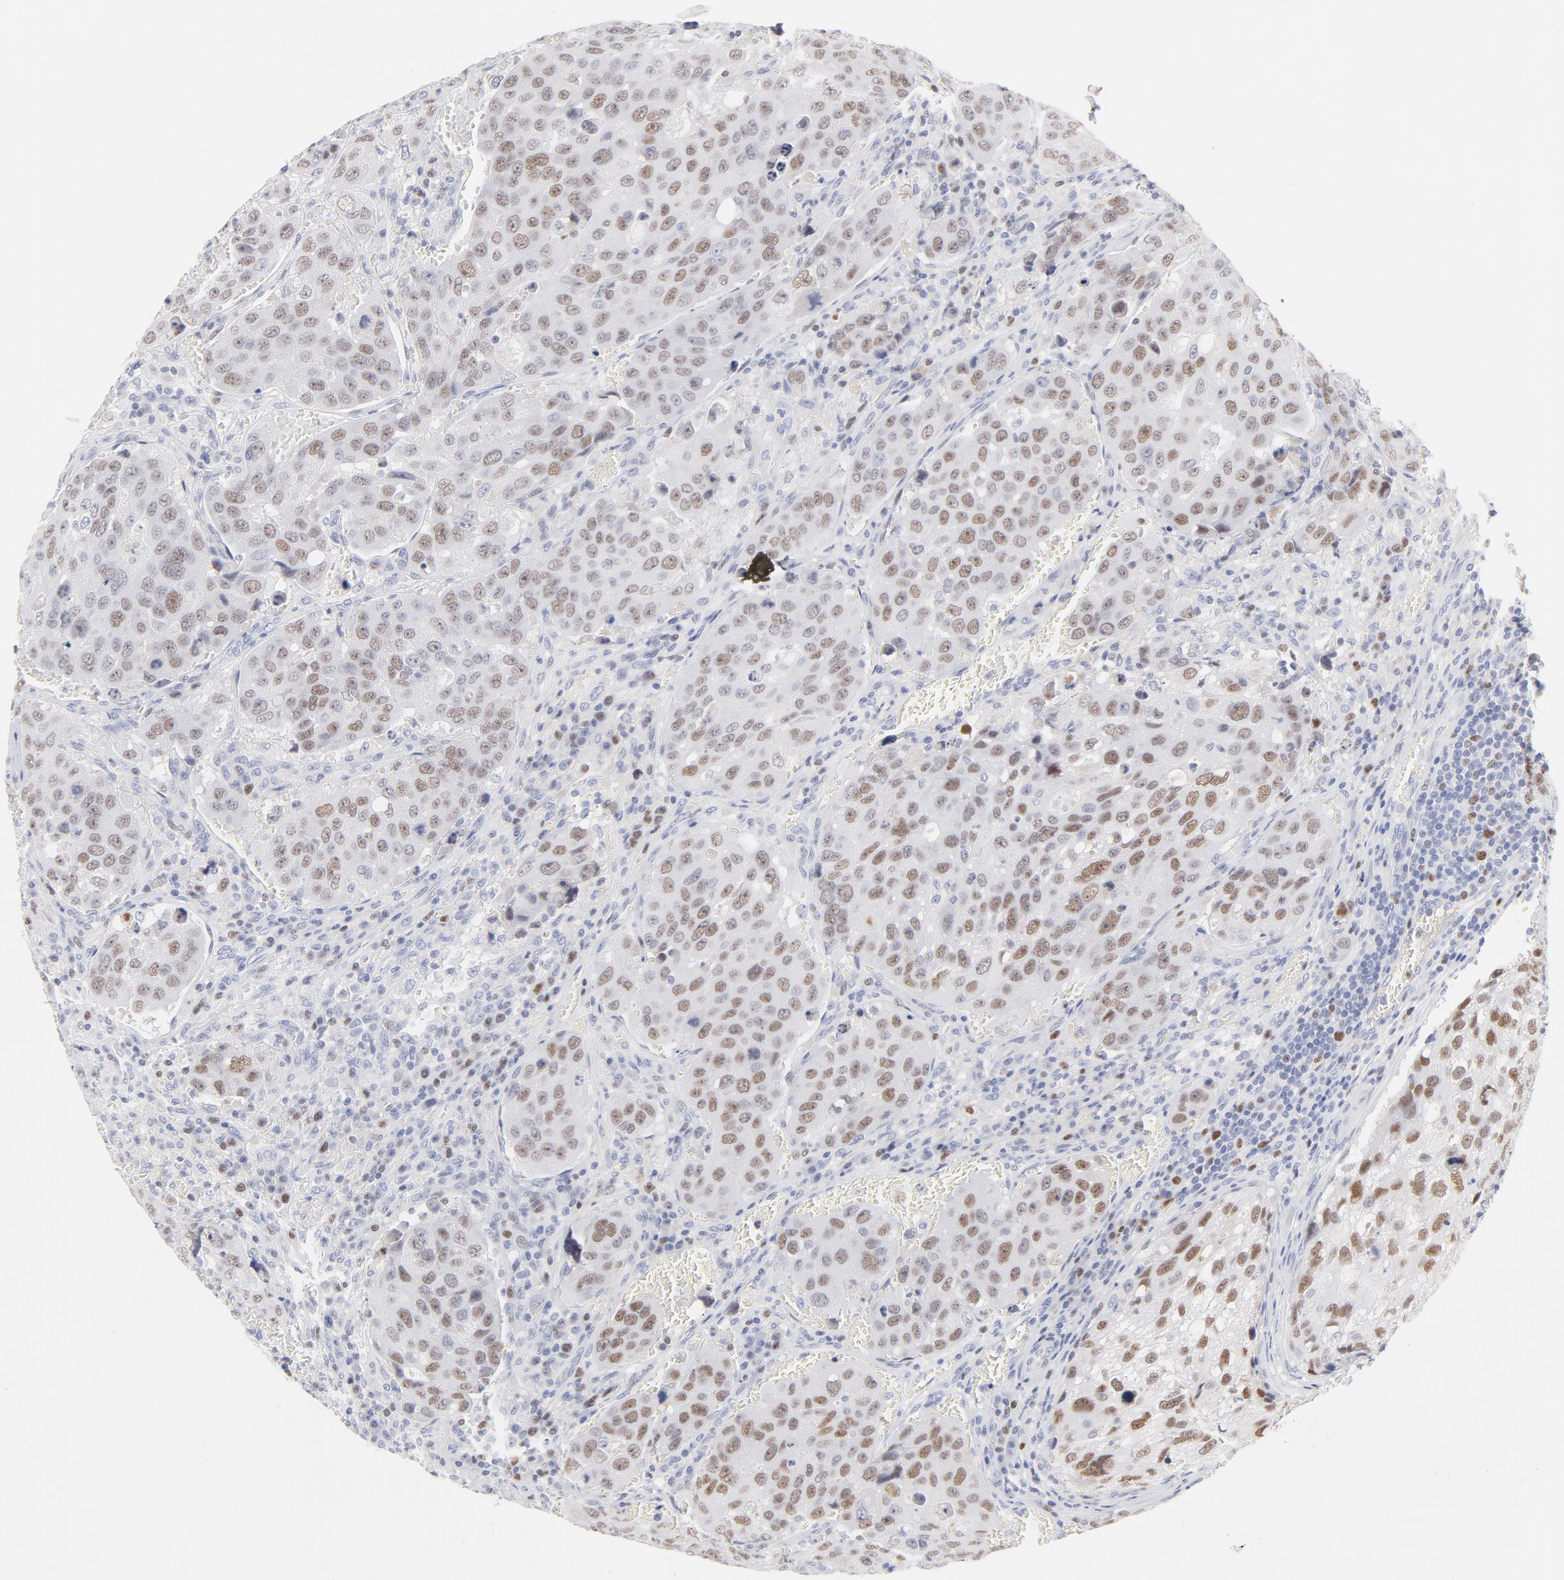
{"staining": {"intensity": "moderate", "quantity": ">75%", "location": "nuclear"}, "tissue": "urothelial cancer", "cell_type": "Tumor cells", "image_type": "cancer", "snomed": [{"axis": "morphology", "description": "Urothelial carcinoma, High grade"}, {"axis": "topography", "description": "Lymph node"}, {"axis": "topography", "description": "Urinary bladder"}], "caption": "Urothelial cancer stained for a protein demonstrates moderate nuclear positivity in tumor cells. (DAB = brown stain, brightfield microscopy at high magnification).", "gene": "MCM7", "patient": {"sex": "male", "age": 51}}